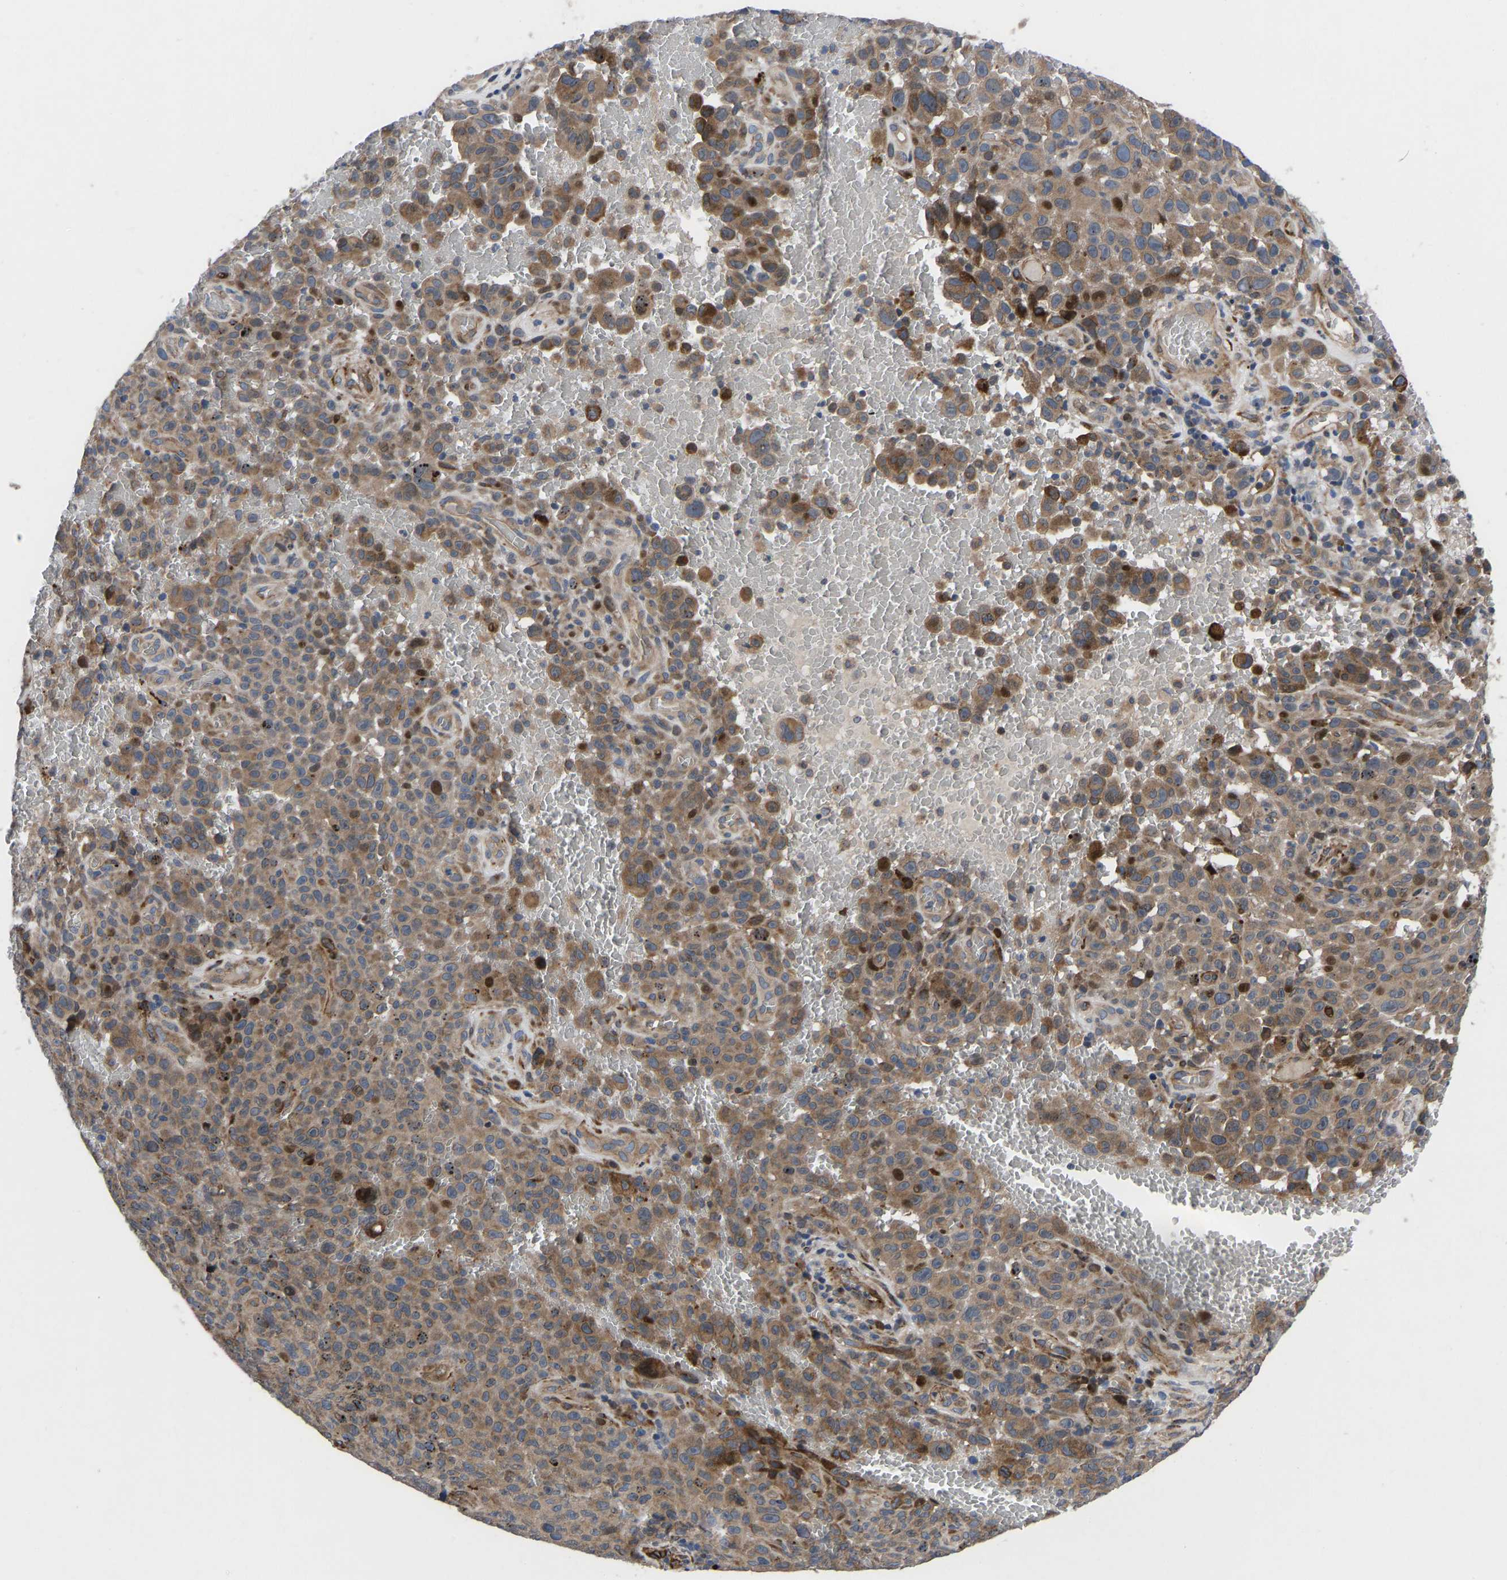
{"staining": {"intensity": "moderate", "quantity": ">75%", "location": "cytoplasmic/membranous"}, "tissue": "melanoma", "cell_type": "Tumor cells", "image_type": "cancer", "snomed": [{"axis": "morphology", "description": "Malignant melanoma, NOS"}, {"axis": "topography", "description": "Skin"}], "caption": "IHC staining of melanoma, which shows medium levels of moderate cytoplasmic/membranous expression in about >75% of tumor cells indicating moderate cytoplasmic/membranous protein positivity. The staining was performed using DAB (3,3'-diaminobenzidine) (brown) for protein detection and nuclei were counterstained in hematoxylin (blue).", "gene": "TMEM38B", "patient": {"sex": "female", "age": 82}}